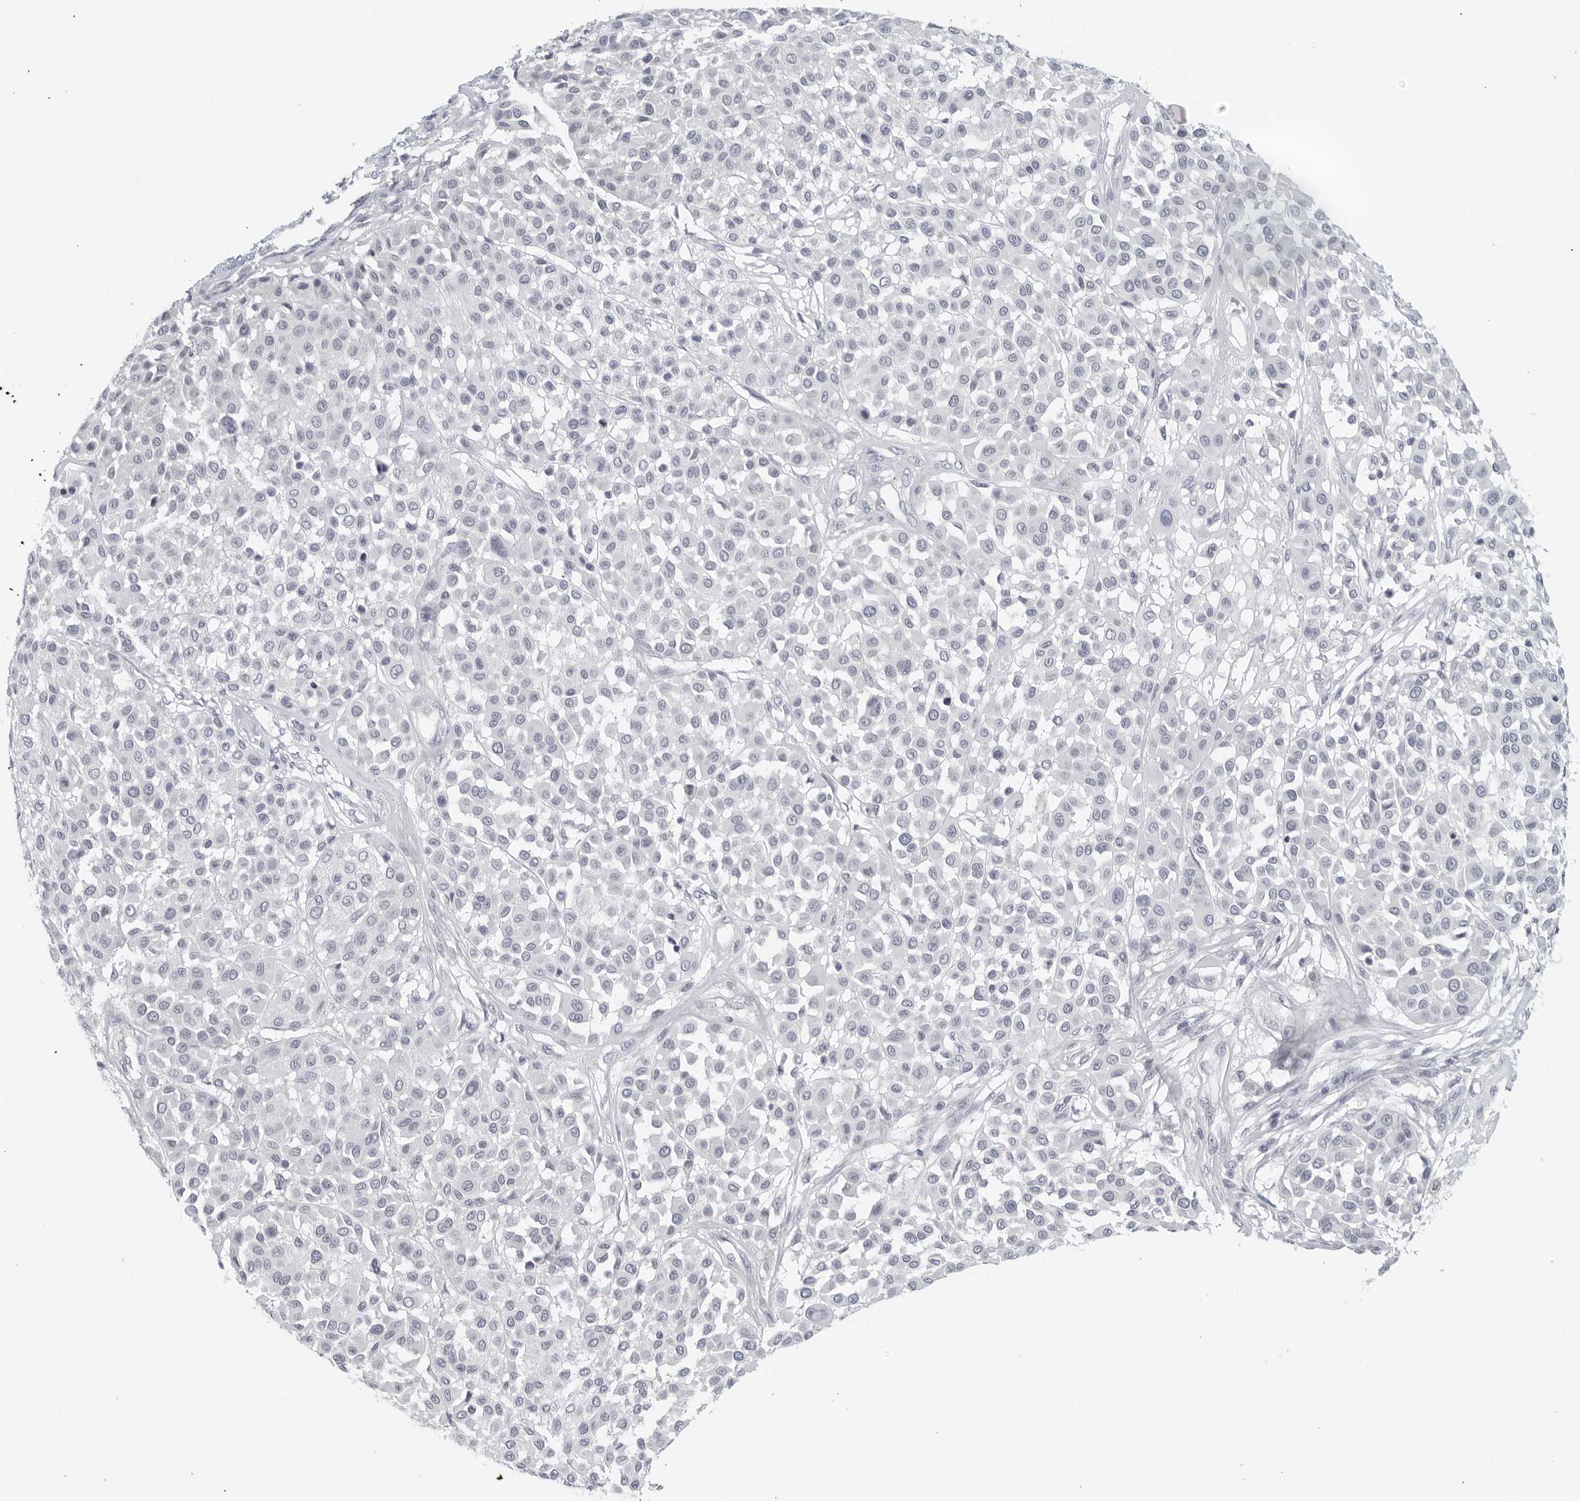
{"staining": {"intensity": "negative", "quantity": "none", "location": "none"}, "tissue": "melanoma", "cell_type": "Tumor cells", "image_type": "cancer", "snomed": [{"axis": "morphology", "description": "Malignant melanoma, Metastatic site"}, {"axis": "topography", "description": "Soft tissue"}], "caption": "Photomicrograph shows no significant protein staining in tumor cells of melanoma.", "gene": "MATN1", "patient": {"sex": "male", "age": 41}}